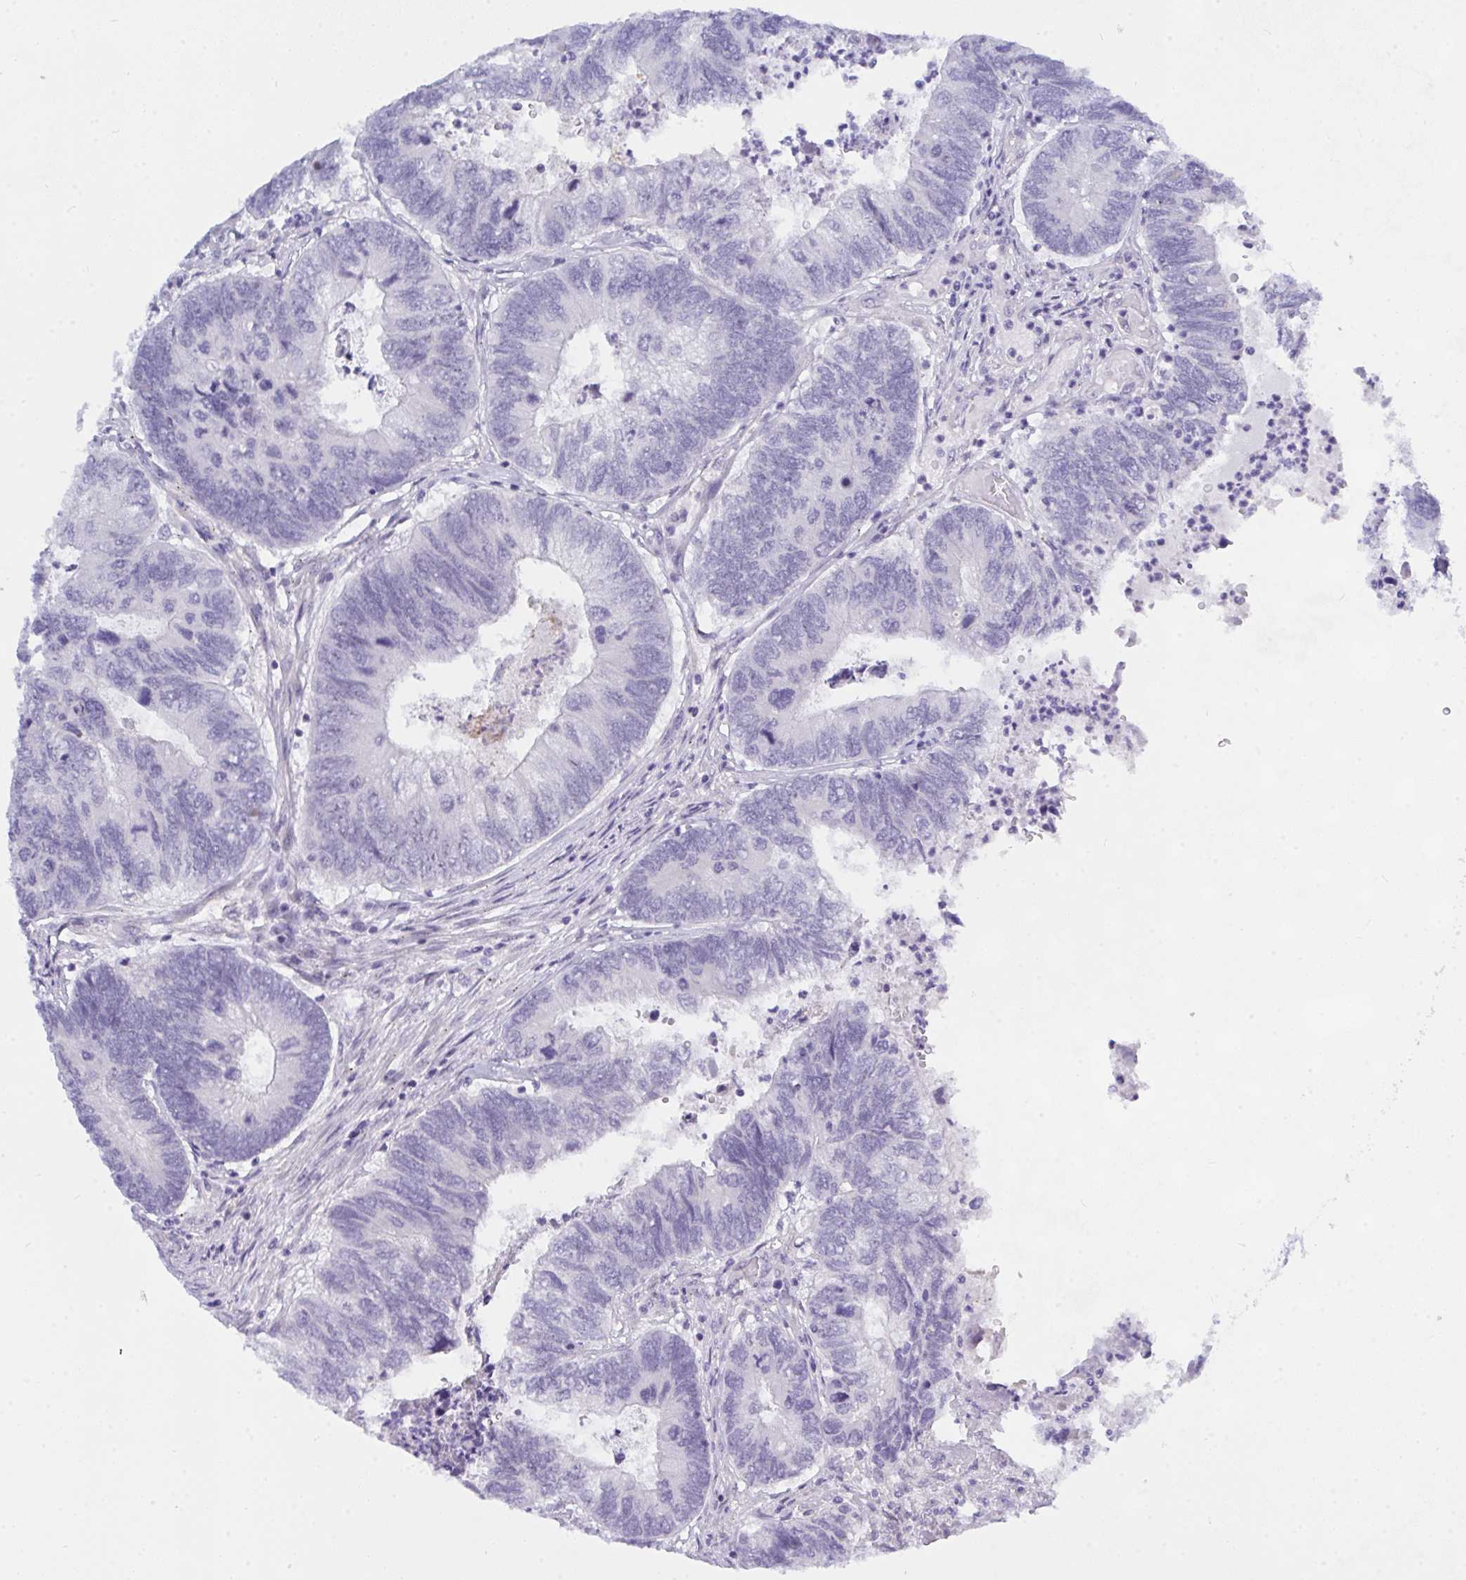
{"staining": {"intensity": "negative", "quantity": "none", "location": "none"}, "tissue": "colorectal cancer", "cell_type": "Tumor cells", "image_type": "cancer", "snomed": [{"axis": "morphology", "description": "Adenocarcinoma, NOS"}, {"axis": "topography", "description": "Colon"}], "caption": "Tumor cells show no significant protein staining in colorectal cancer. (DAB immunohistochemistry, high magnification).", "gene": "NFXL1", "patient": {"sex": "female", "age": 67}}